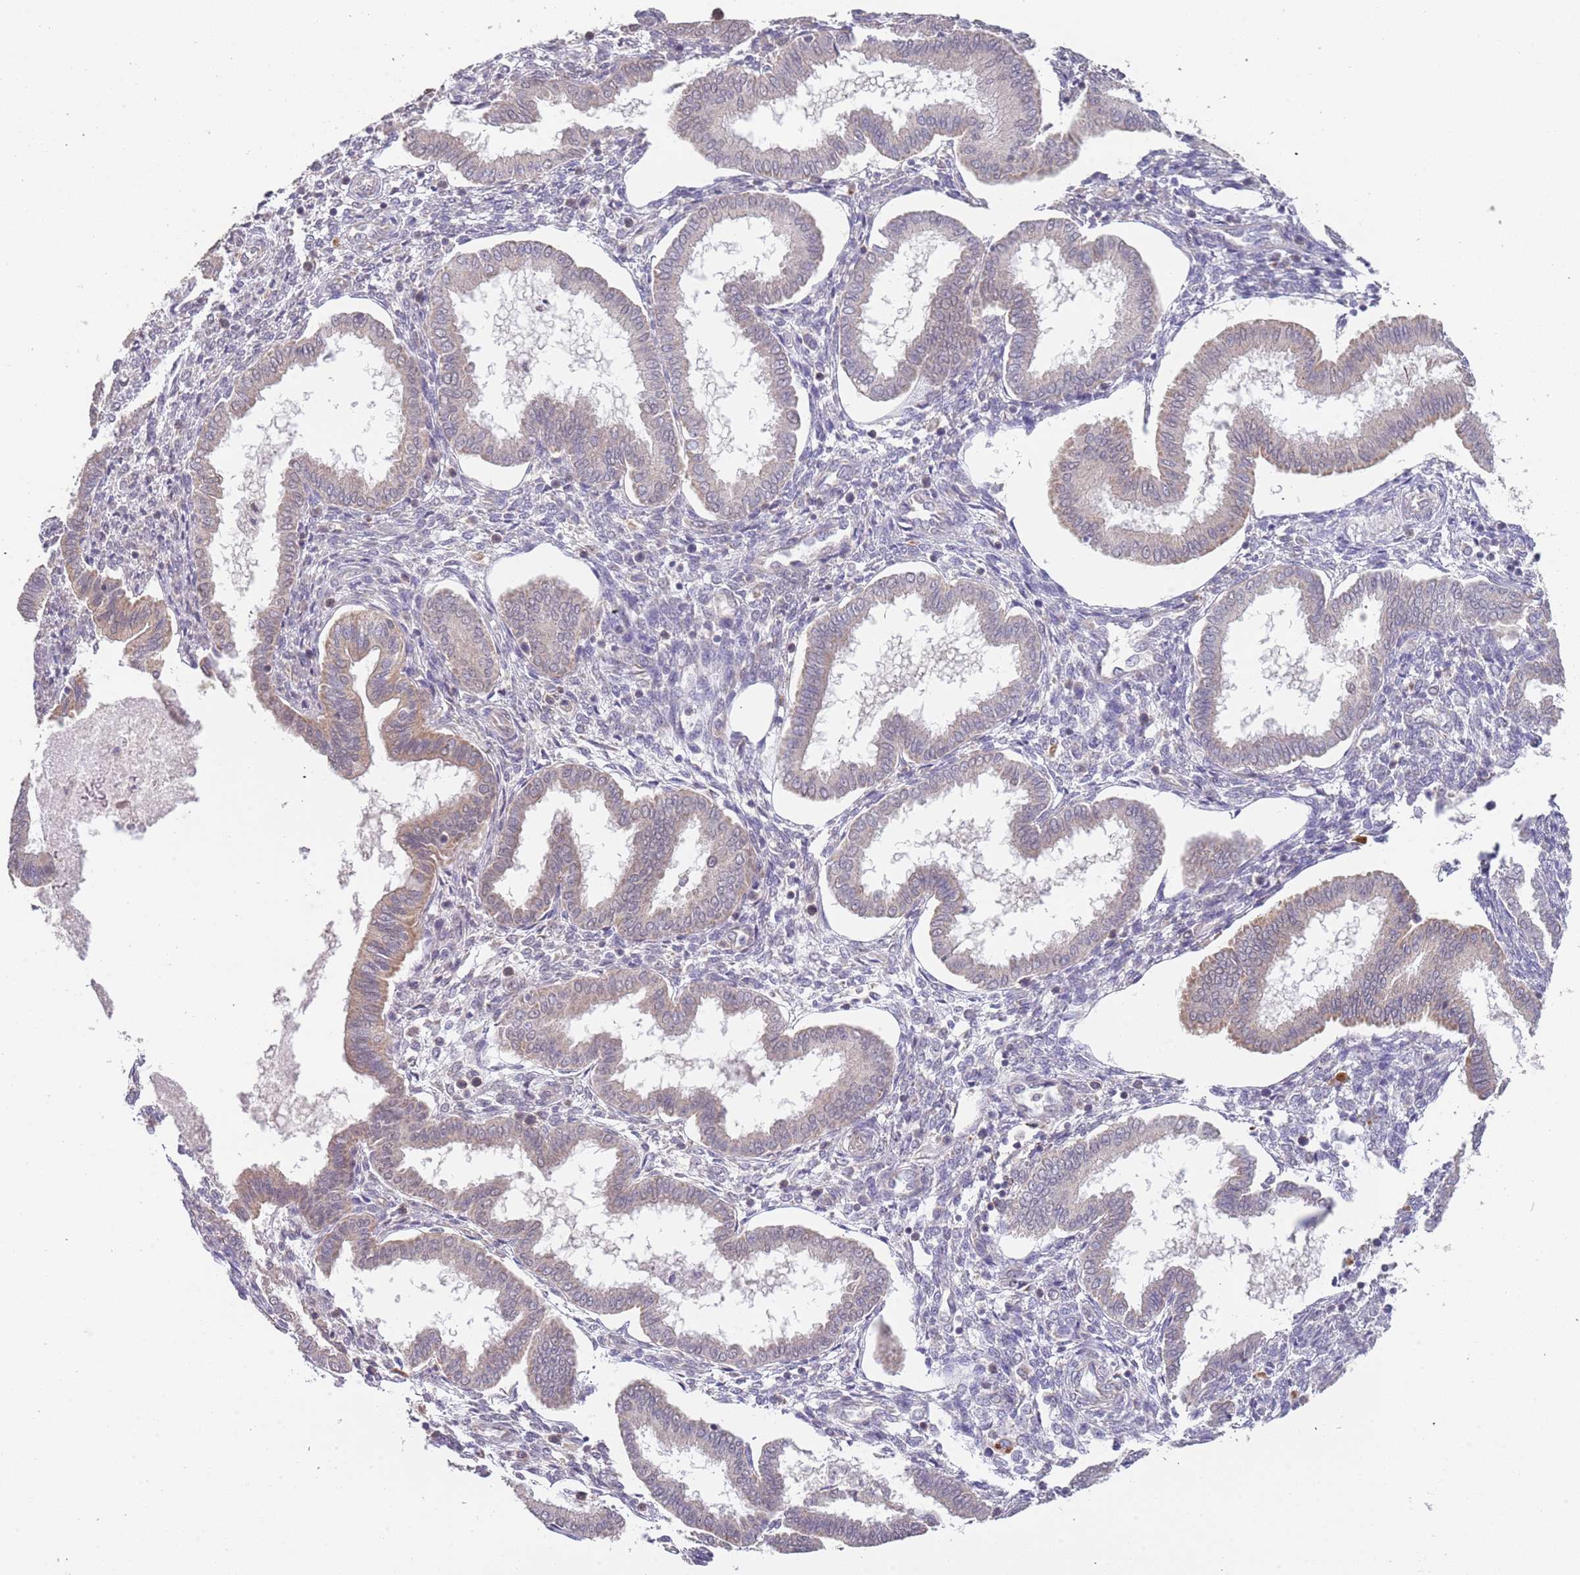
{"staining": {"intensity": "negative", "quantity": "none", "location": "none"}, "tissue": "endometrium", "cell_type": "Cells in endometrial stroma", "image_type": "normal", "snomed": [{"axis": "morphology", "description": "Normal tissue, NOS"}, {"axis": "topography", "description": "Endometrium"}], "caption": "Micrograph shows no protein expression in cells in endometrial stroma of unremarkable endometrium.", "gene": "TMEM64", "patient": {"sex": "female", "age": 24}}